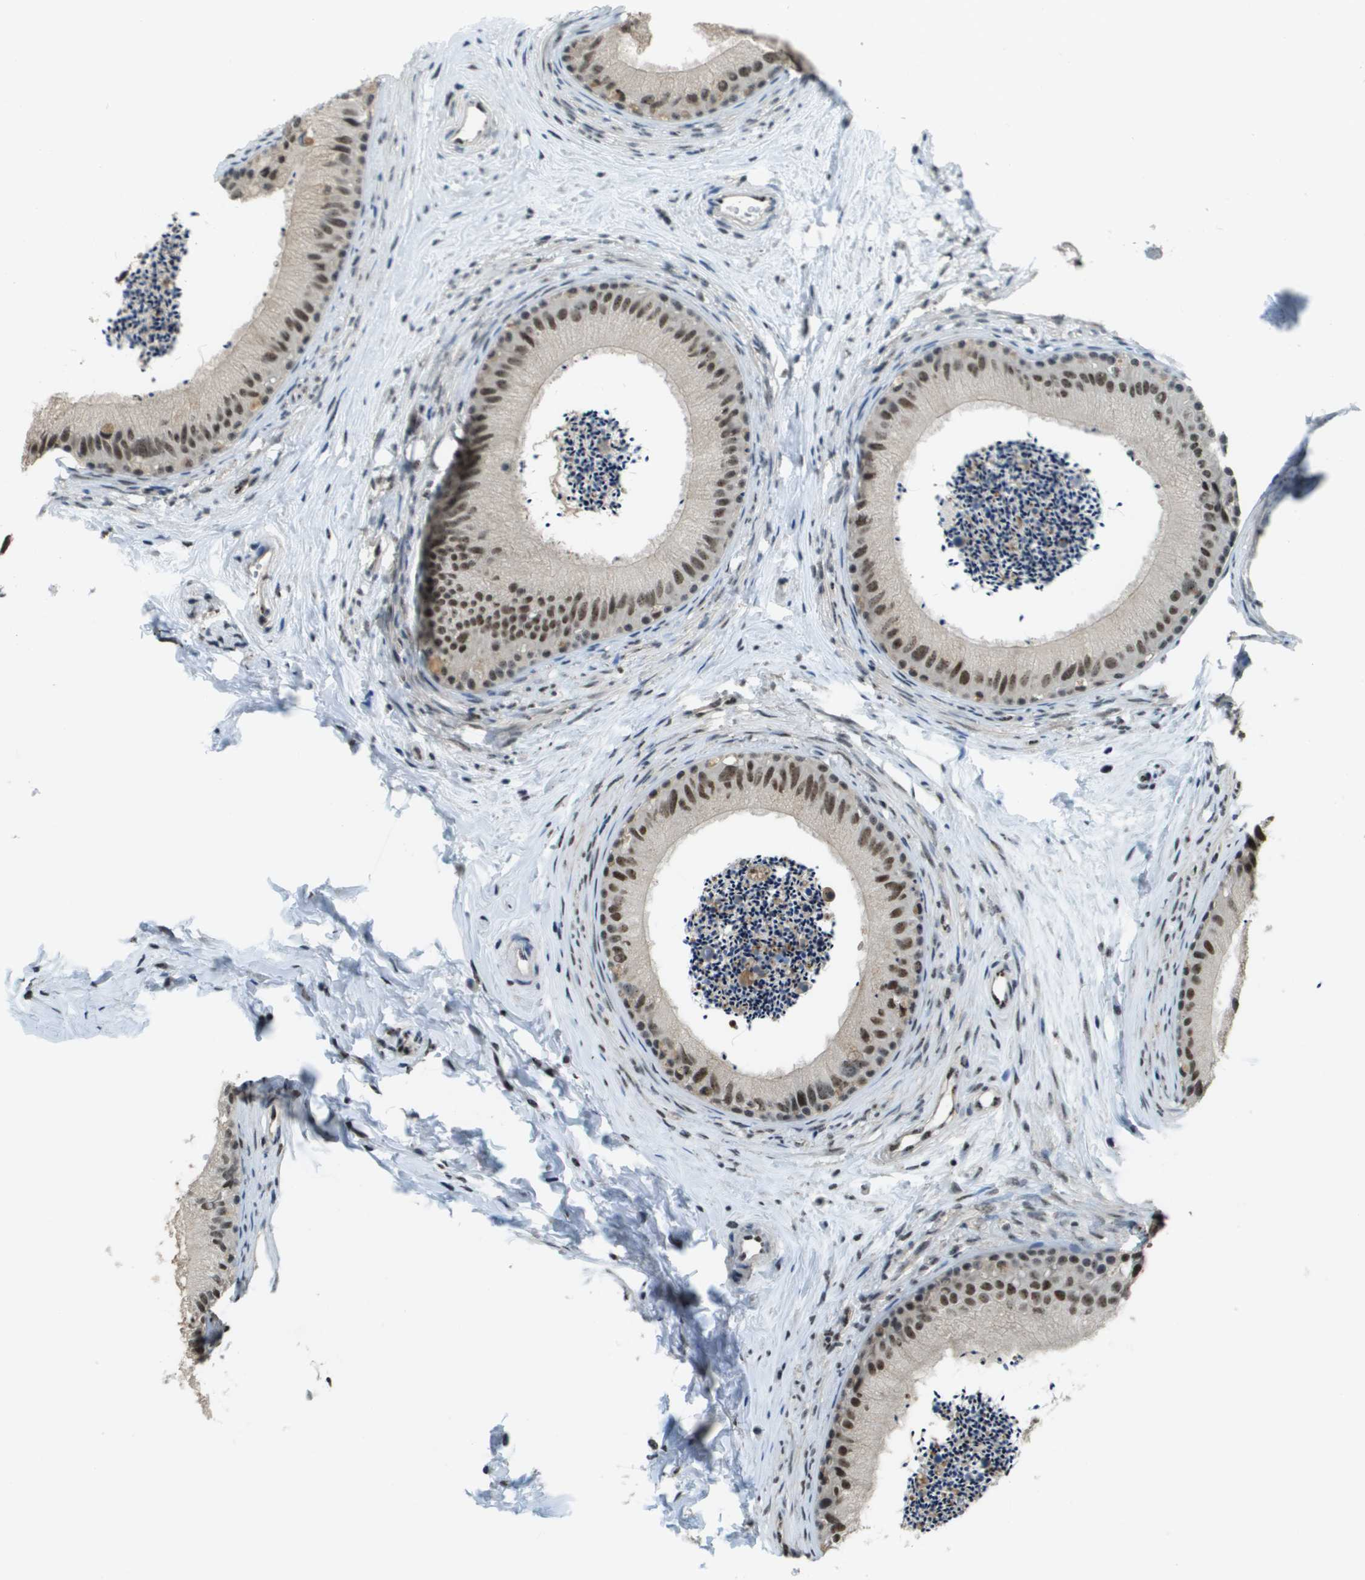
{"staining": {"intensity": "moderate", "quantity": ">75%", "location": "nuclear"}, "tissue": "epididymis", "cell_type": "Glandular cells", "image_type": "normal", "snomed": [{"axis": "morphology", "description": "Normal tissue, NOS"}, {"axis": "topography", "description": "Epididymis"}], "caption": "Immunohistochemistry photomicrograph of unremarkable epididymis stained for a protein (brown), which demonstrates medium levels of moderate nuclear staining in about >75% of glandular cells.", "gene": "SP100", "patient": {"sex": "male", "age": 56}}